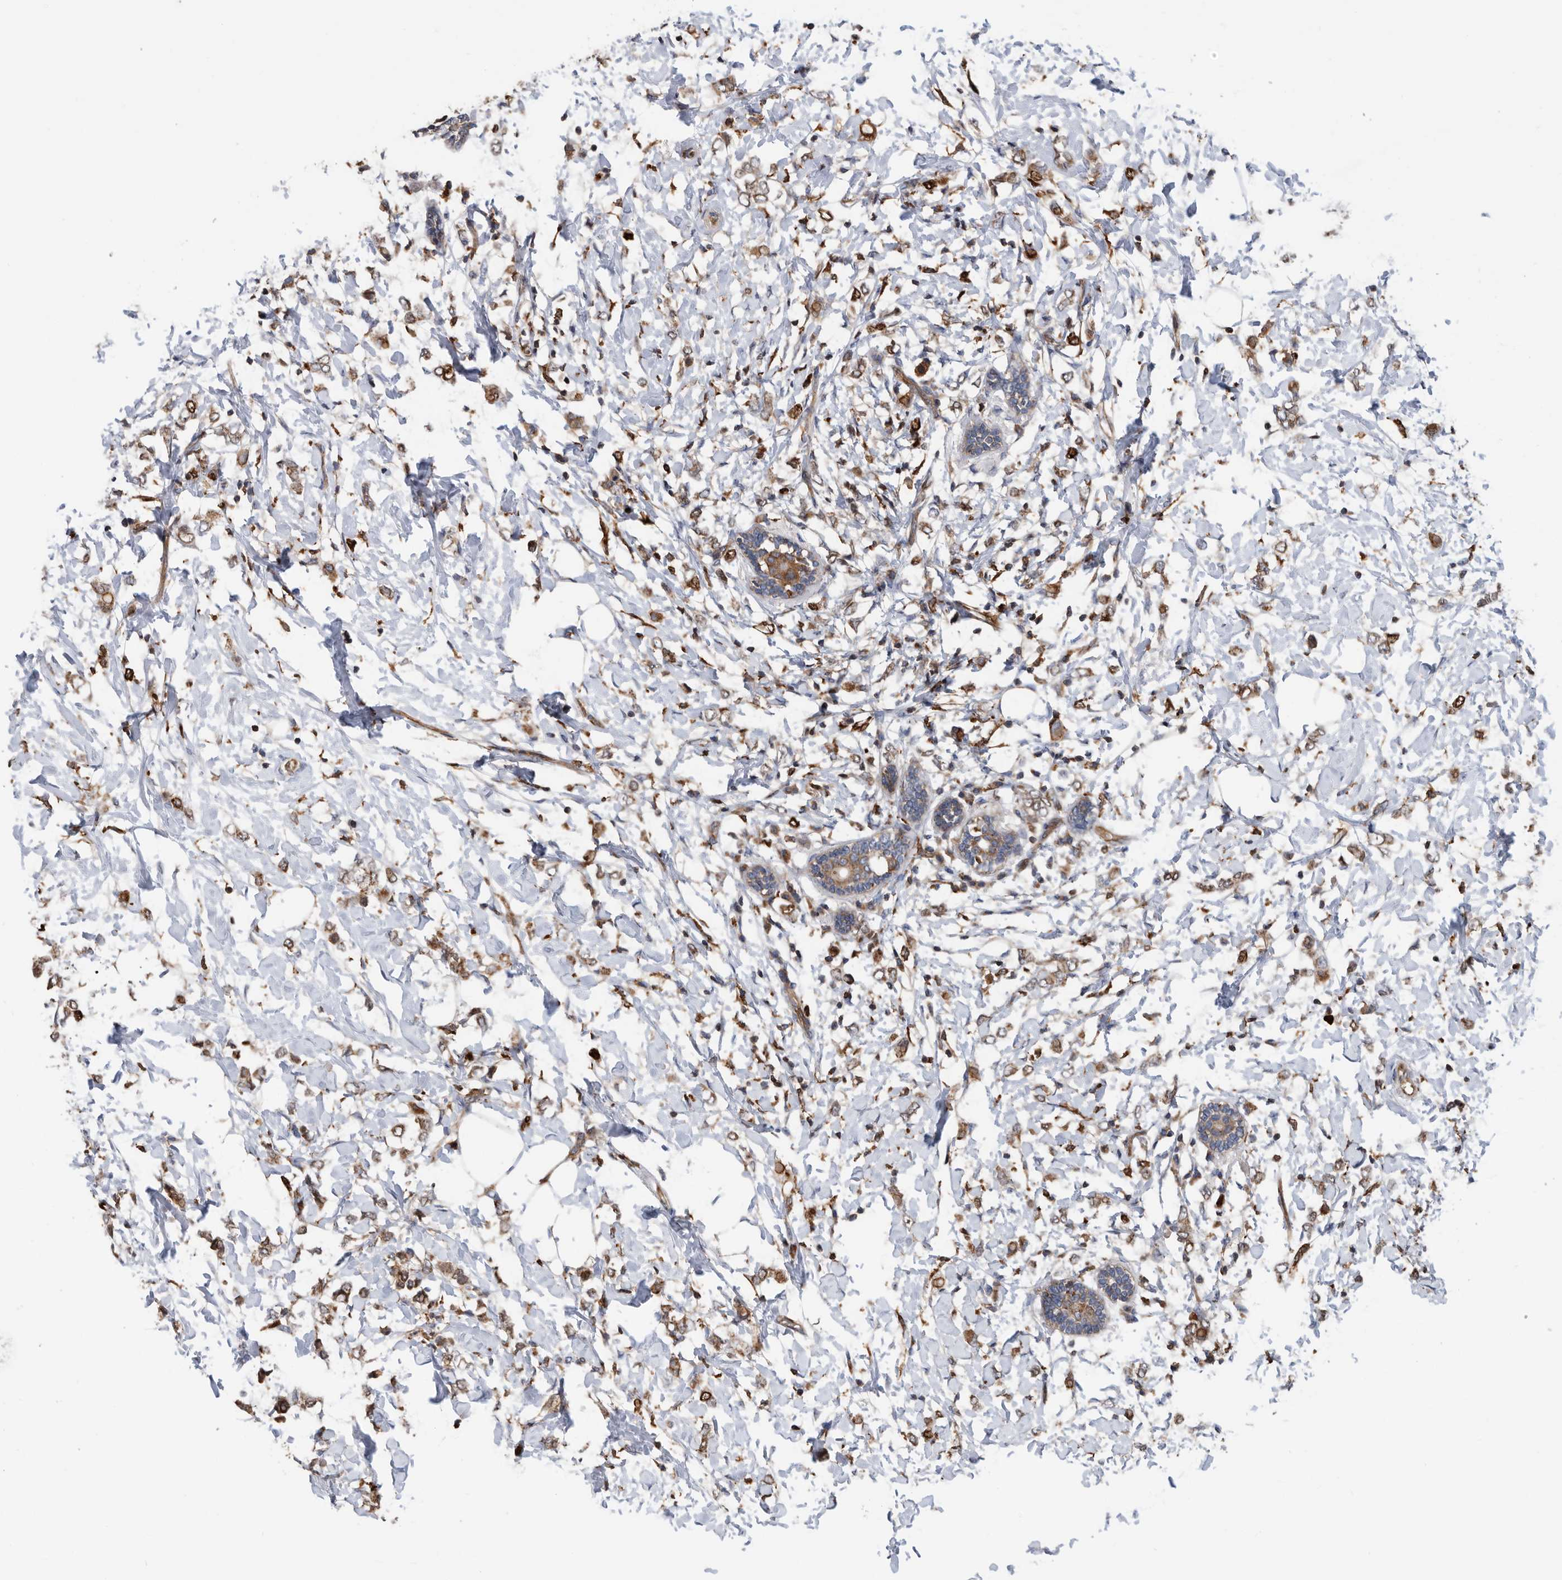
{"staining": {"intensity": "moderate", "quantity": ">75%", "location": "cytoplasmic/membranous"}, "tissue": "breast cancer", "cell_type": "Tumor cells", "image_type": "cancer", "snomed": [{"axis": "morphology", "description": "Normal tissue, NOS"}, {"axis": "morphology", "description": "Lobular carcinoma"}, {"axis": "topography", "description": "Breast"}], "caption": "The immunohistochemical stain highlights moderate cytoplasmic/membranous staining in tumor cells of breast cancer tissue.", "gene": "ATAD2", "patient": {"sex": "female", "age": 47}}